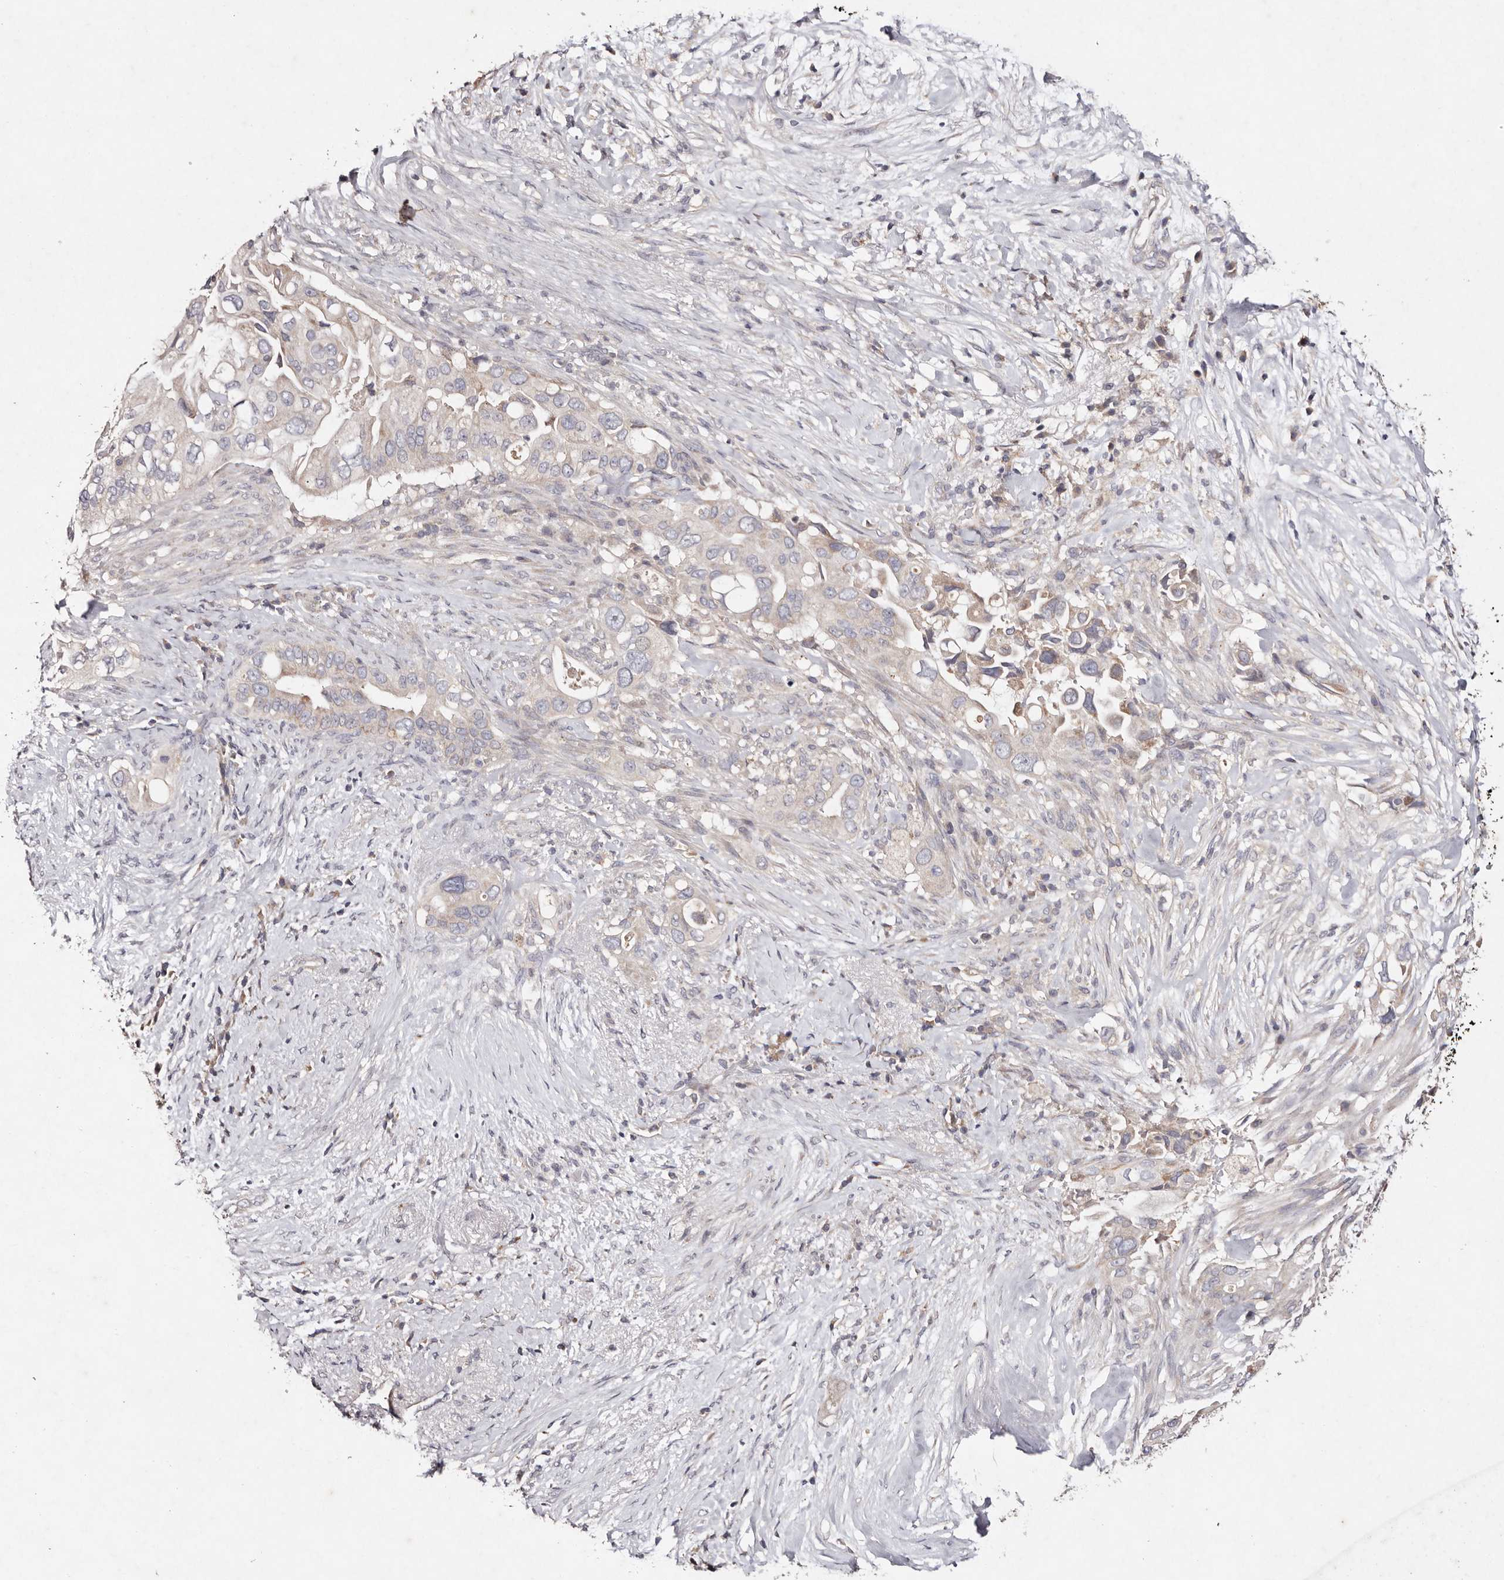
{"staining": {"intensity": "negative", "quantity": "none", "location": "none"}, "tissue": "pancreatic cancer", "cell_type": "Tumor cells", "image_type": "cancer", "snomed": [{"axis": "morphology", "description": "Inflammation, NOS"}, {"axis": "morphology", "description": "Adenocarcinoma, NOS"}, {"axis": "topography", "description": "Pancreas"}], "caption": "This is an immunohistochemistry image of human adenocarcinoma (pancreatic). There is no staining in tumor cells.", "gene": "TSC2", "patient": {"sex": "female", "age": 56}}